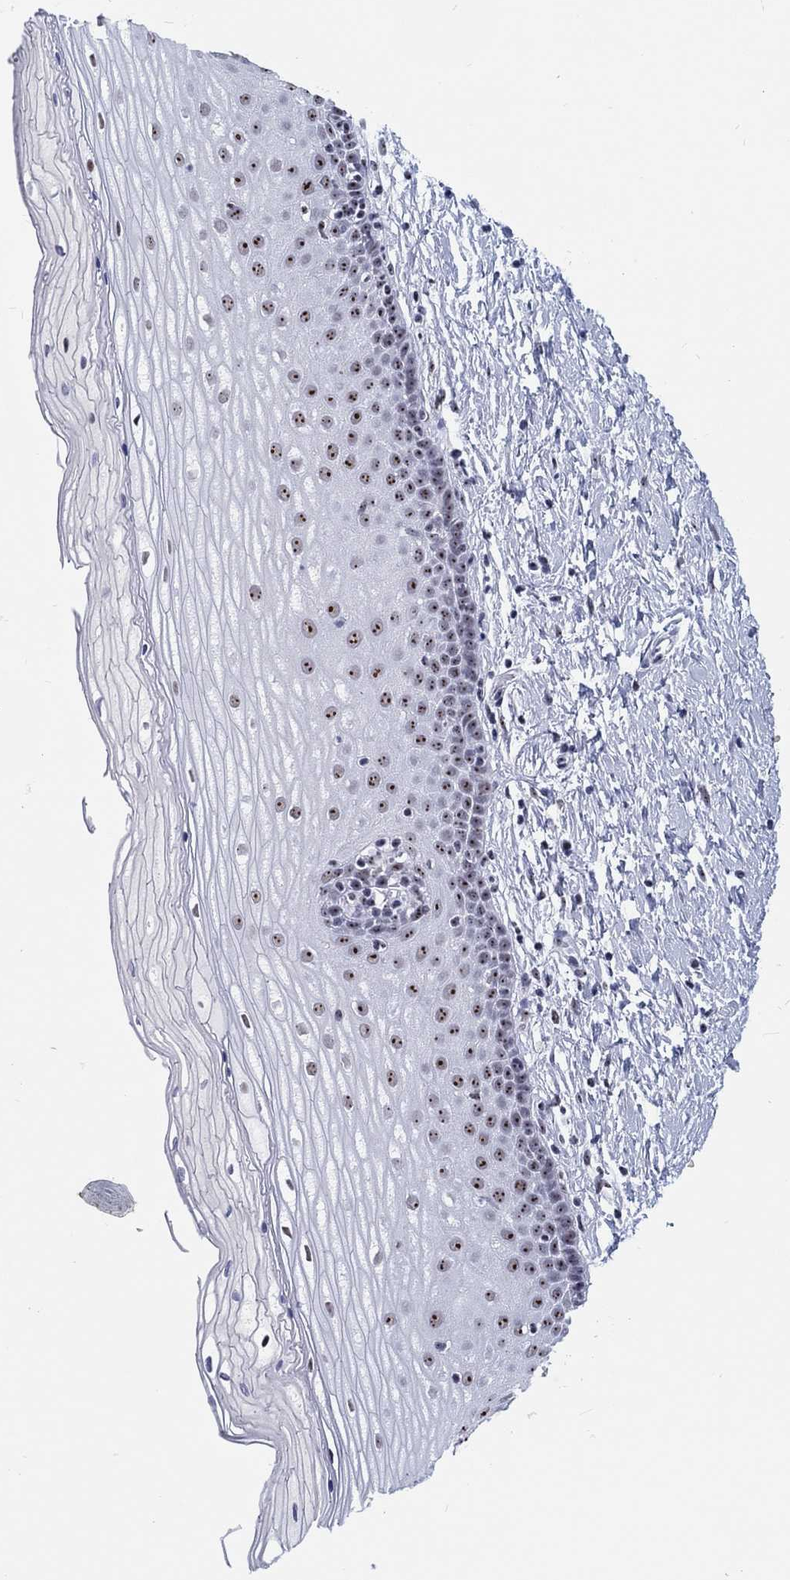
{"staining": {"intensity": "moderate", "quantity": "25%-75%", "location": "nuclear"}, "tissue": "cervix", "cell_type": "Squamous epithelial cells", "image_type": "normal", "snomed": [{"axis": "morphology", "description": "Normal tissue, NOS"}, {"axis": "topography", "description": "Cervix"}], "caption": "Brown immunohistochemical staining in unremarkable human cervix reveals moderate nuclear expression in approximately 25%-75% of squamous epithelial cells.", "gene": "MAPK8IP1", "patient": {"sex": "female", "age": 37}}